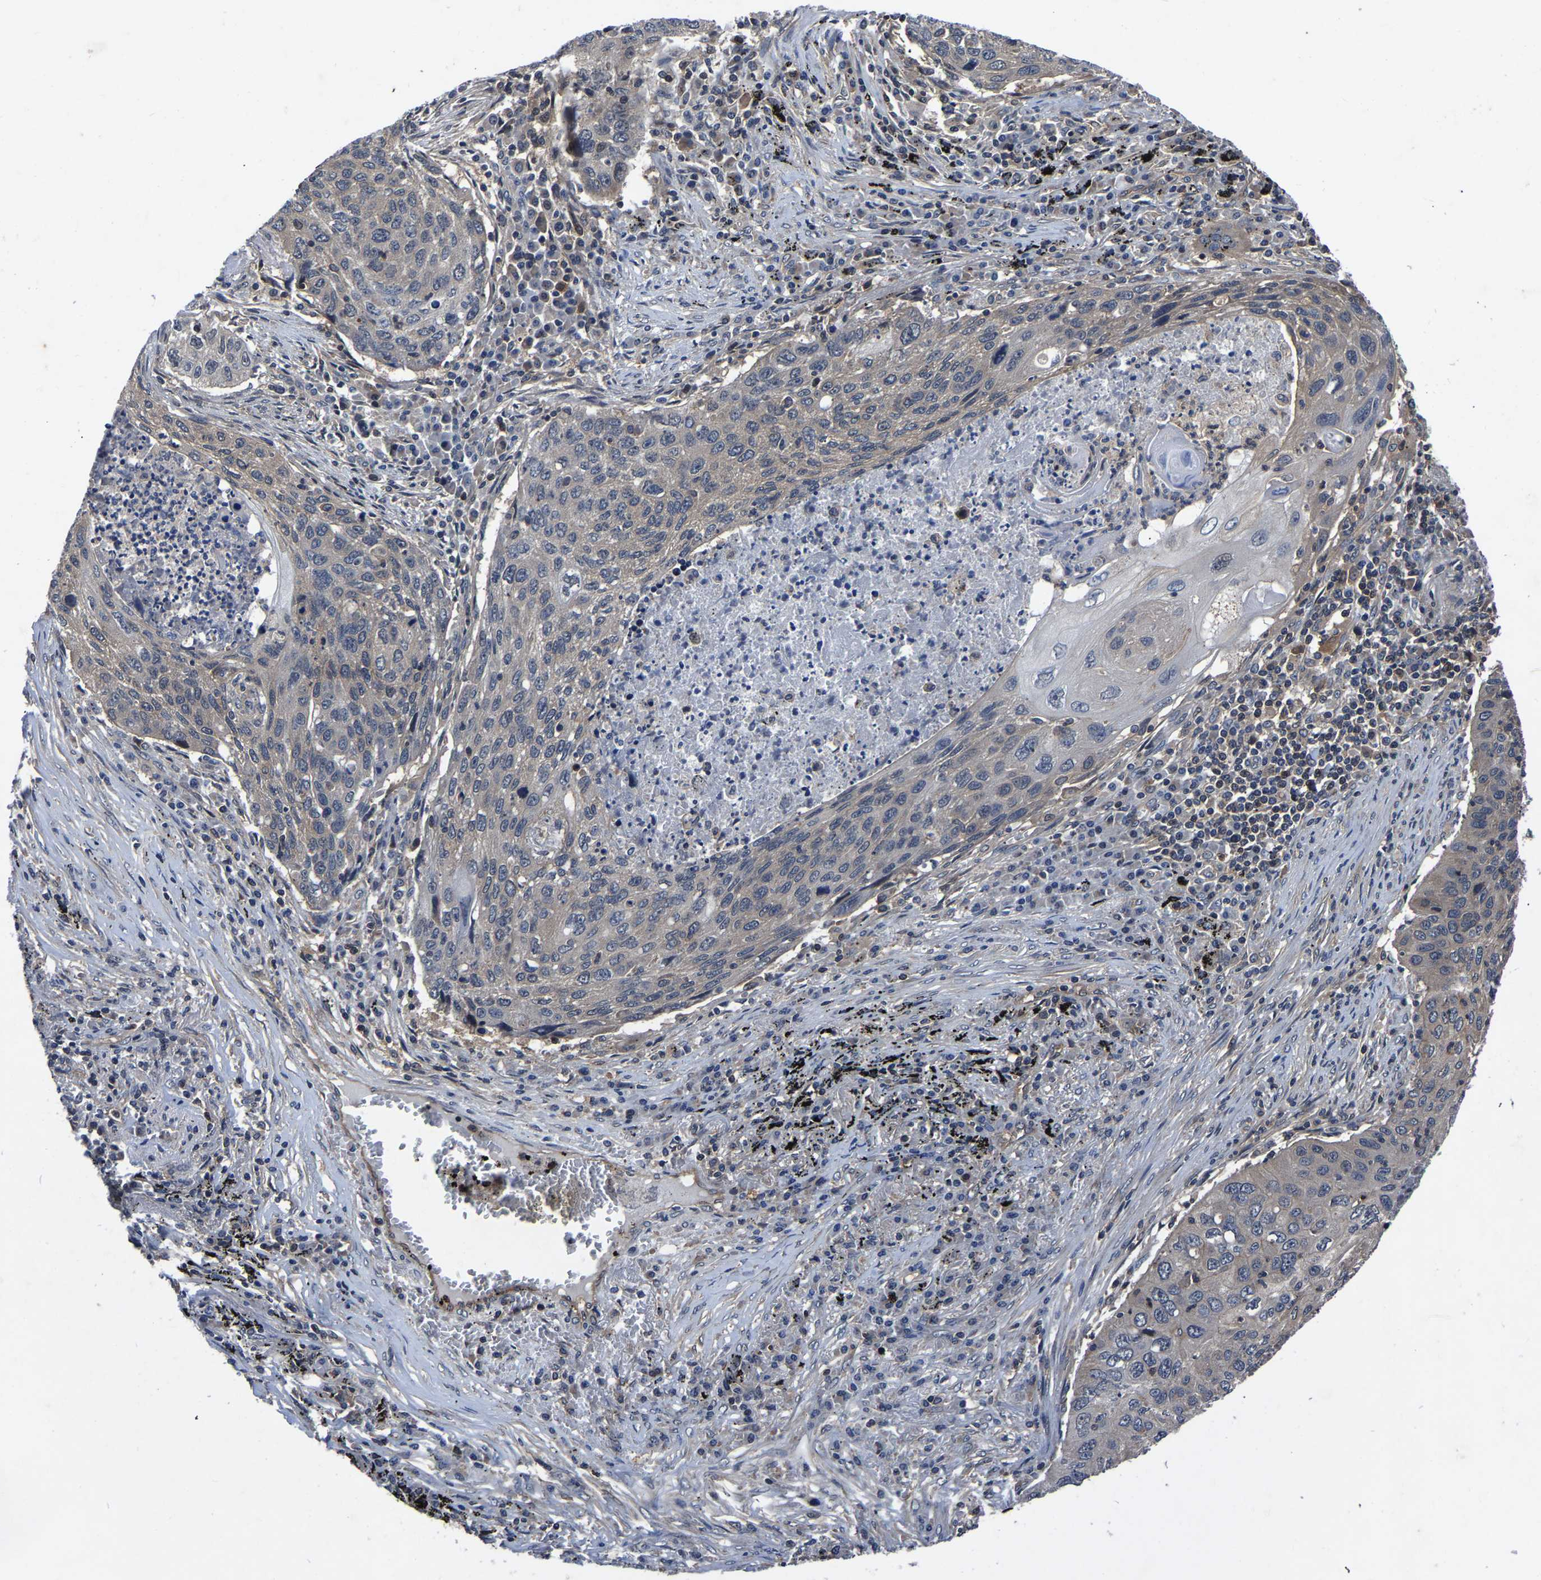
{"staining": {"intensity": "weak", "quantity": "25%-75%", "location": "cytoplasmic/membranous"}, "tissue": "lung cancer", "cell_type": "Tumor cells", "image_type": "cancer", "snomed": [{"axis": "morphology", "description": "Squamous cell carcinoma, NOS"}, {"axis": "topography", "description": "Lung"}], "caption": "Tumor cells reveal weak cytoplasmic/membranous staining in approximately 25%-75% of cells in lung cancer (squamous cell carcinoma).", "gene": "FGD5", "patient": {"sex": "female", "age": 63}}